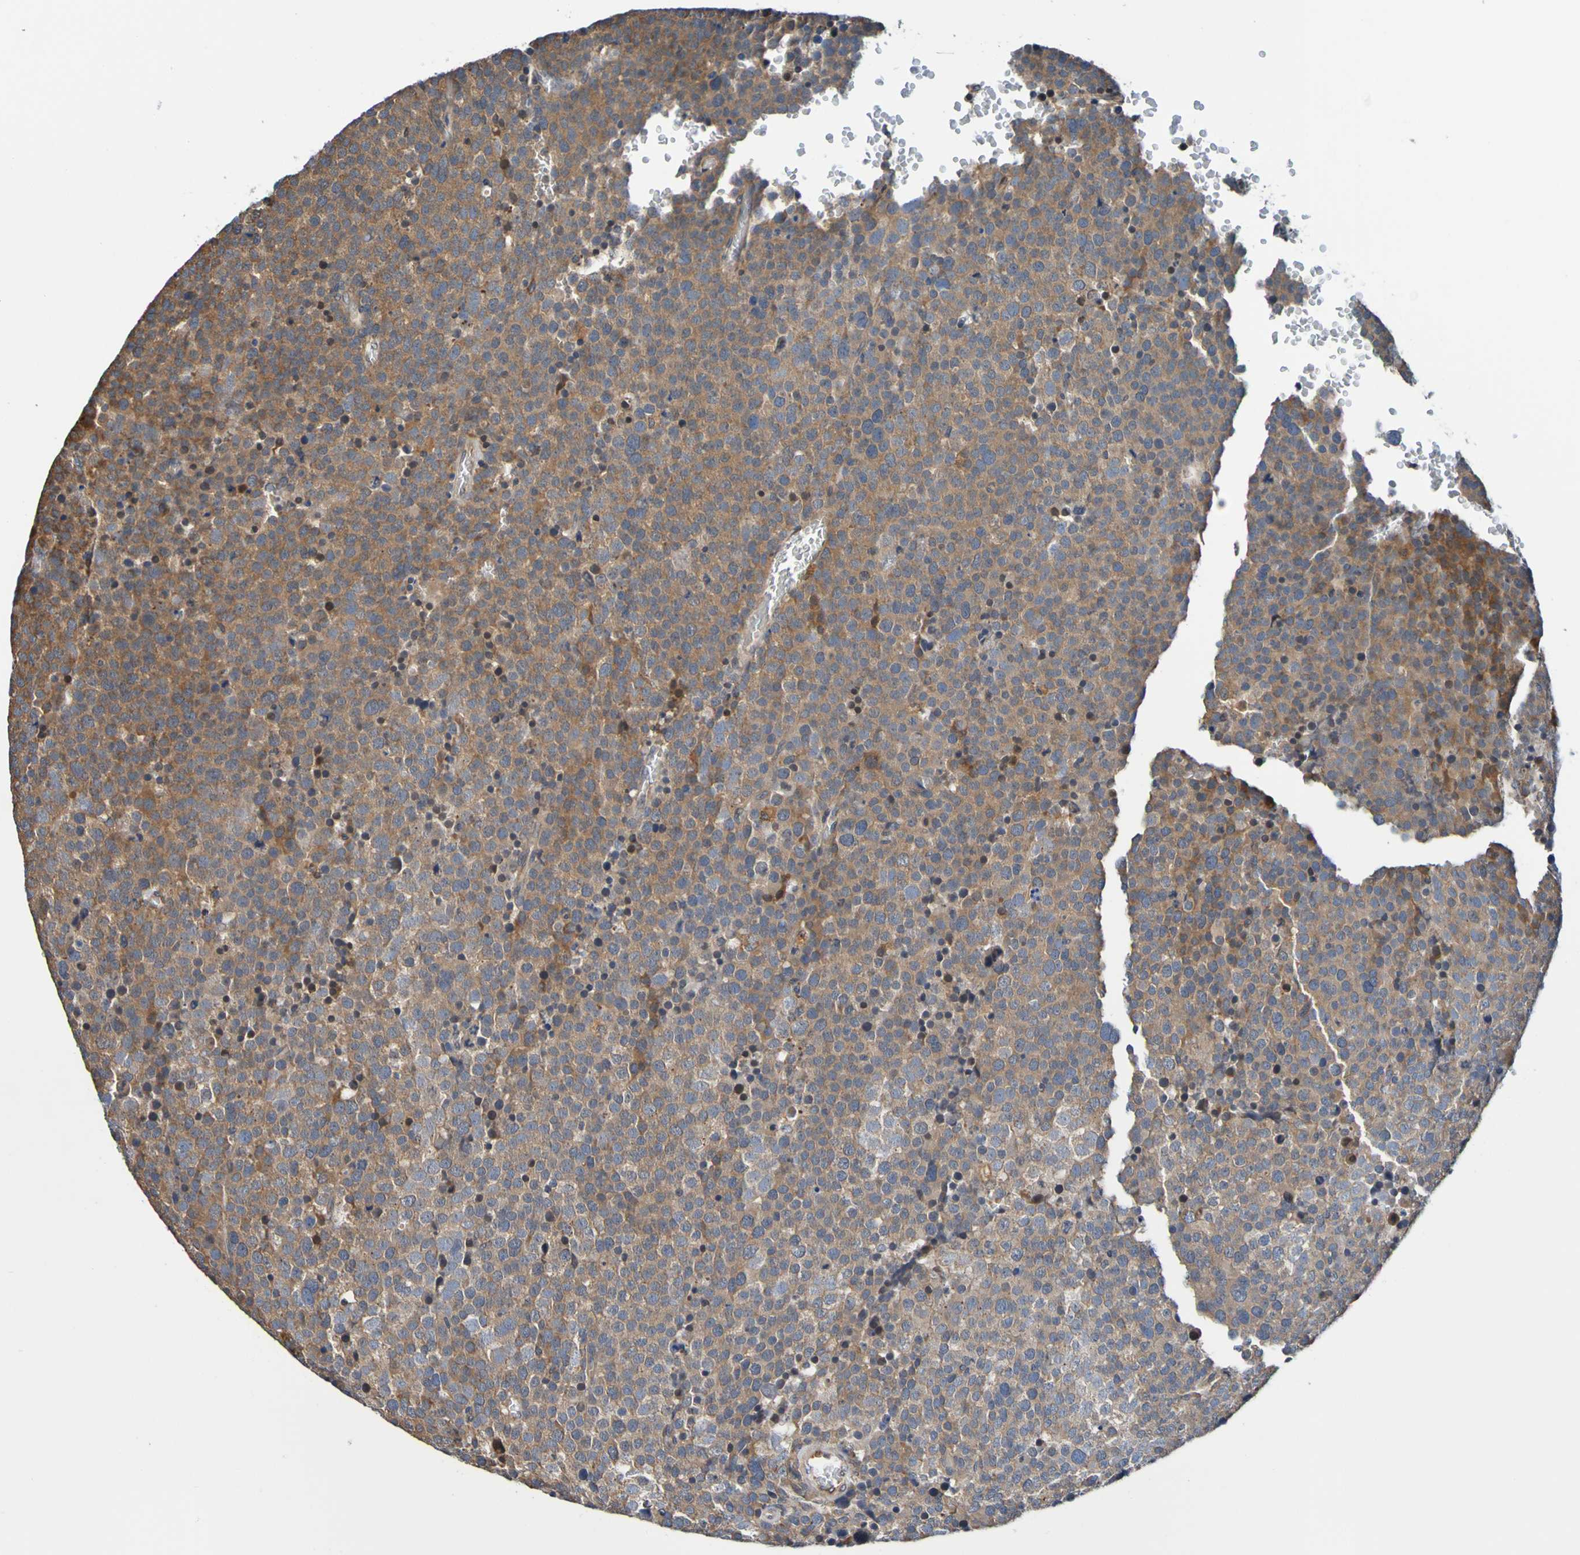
{"staining": {"intensity": "moderate", "quantity": ">75%", "location": "cytoplasmic/membranous"}, "tissue": "testis cancer", "cell_type": "Tumor cells", "image_type": "cancer", "snomed": [{"axis": "morphology", "description": "Seminoma, NOS"}, {"axis": "topography", "description": "Testis"}], "caption": "This photomicrograph shows IHC staining of human testis cancer (seminoma), with medium moderate cytoplasmic/membranous staining in about >75% of tumor cells.", "gene": "AXIN1", "patient": {"sex": "male", "age": 71}}